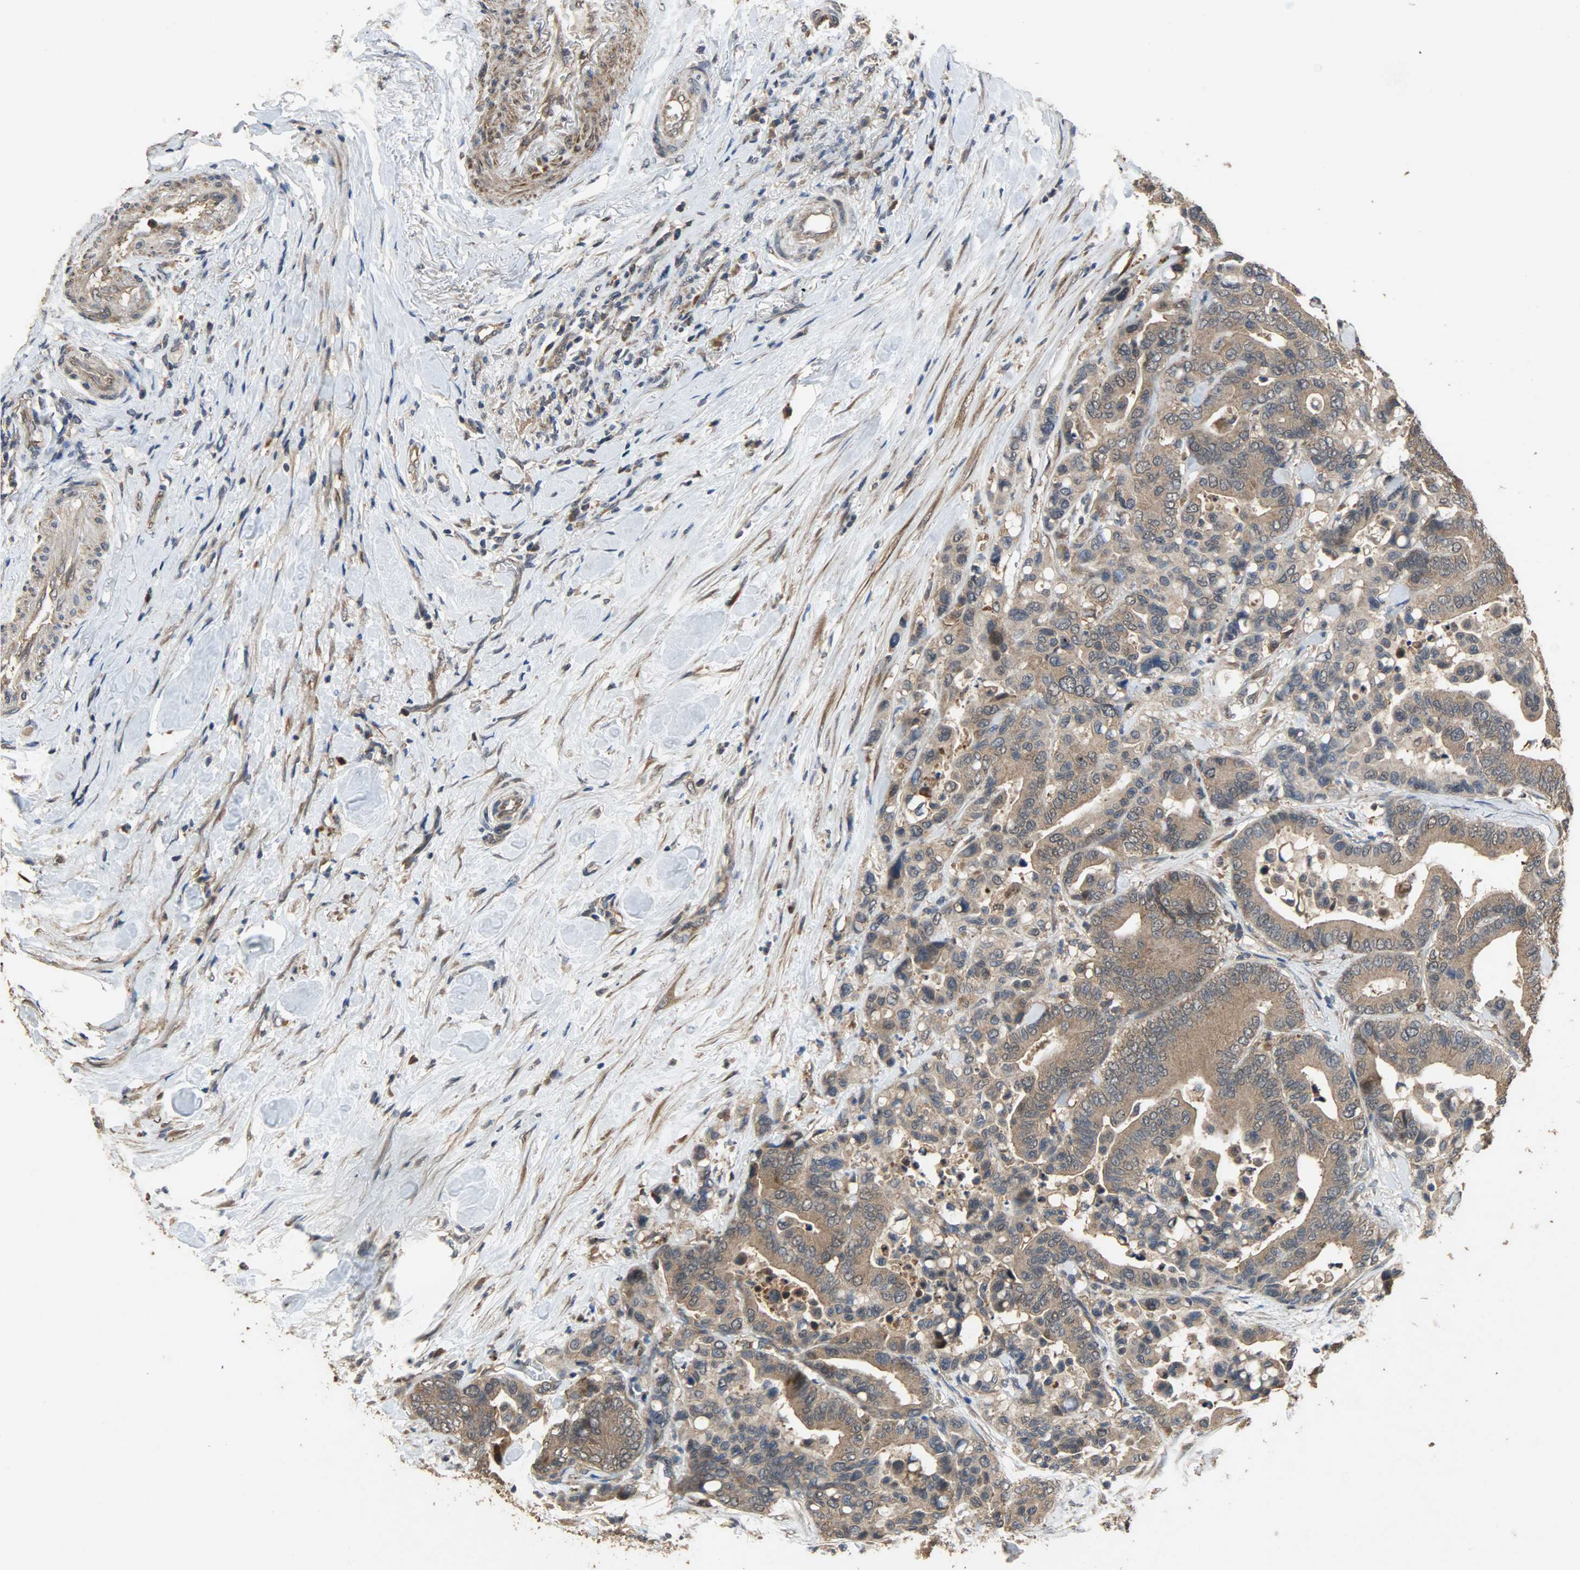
{"staining": {"intensity": "moderate", "quantity": ">75%", "location": "cytoplasmic/membranous"}, "tissue": "colorectal cancer", "cell_type": "Tumor cells", "image_type": "cancer", "snomed": [{"axis": "morphology", "description": "Adenocarcinoma, NOS"}, {"axis": "topography", "description": "Colon"}], "caption": "Colorectal cancer (adenocarcinoma) was stained to show a protein in brown. There is medium levels of moderate cytoplasmic/membranous expression in about >75% of tumor cells.", "gene": "CDKN2C", "patient": {"sex": "male", "age": 82}}